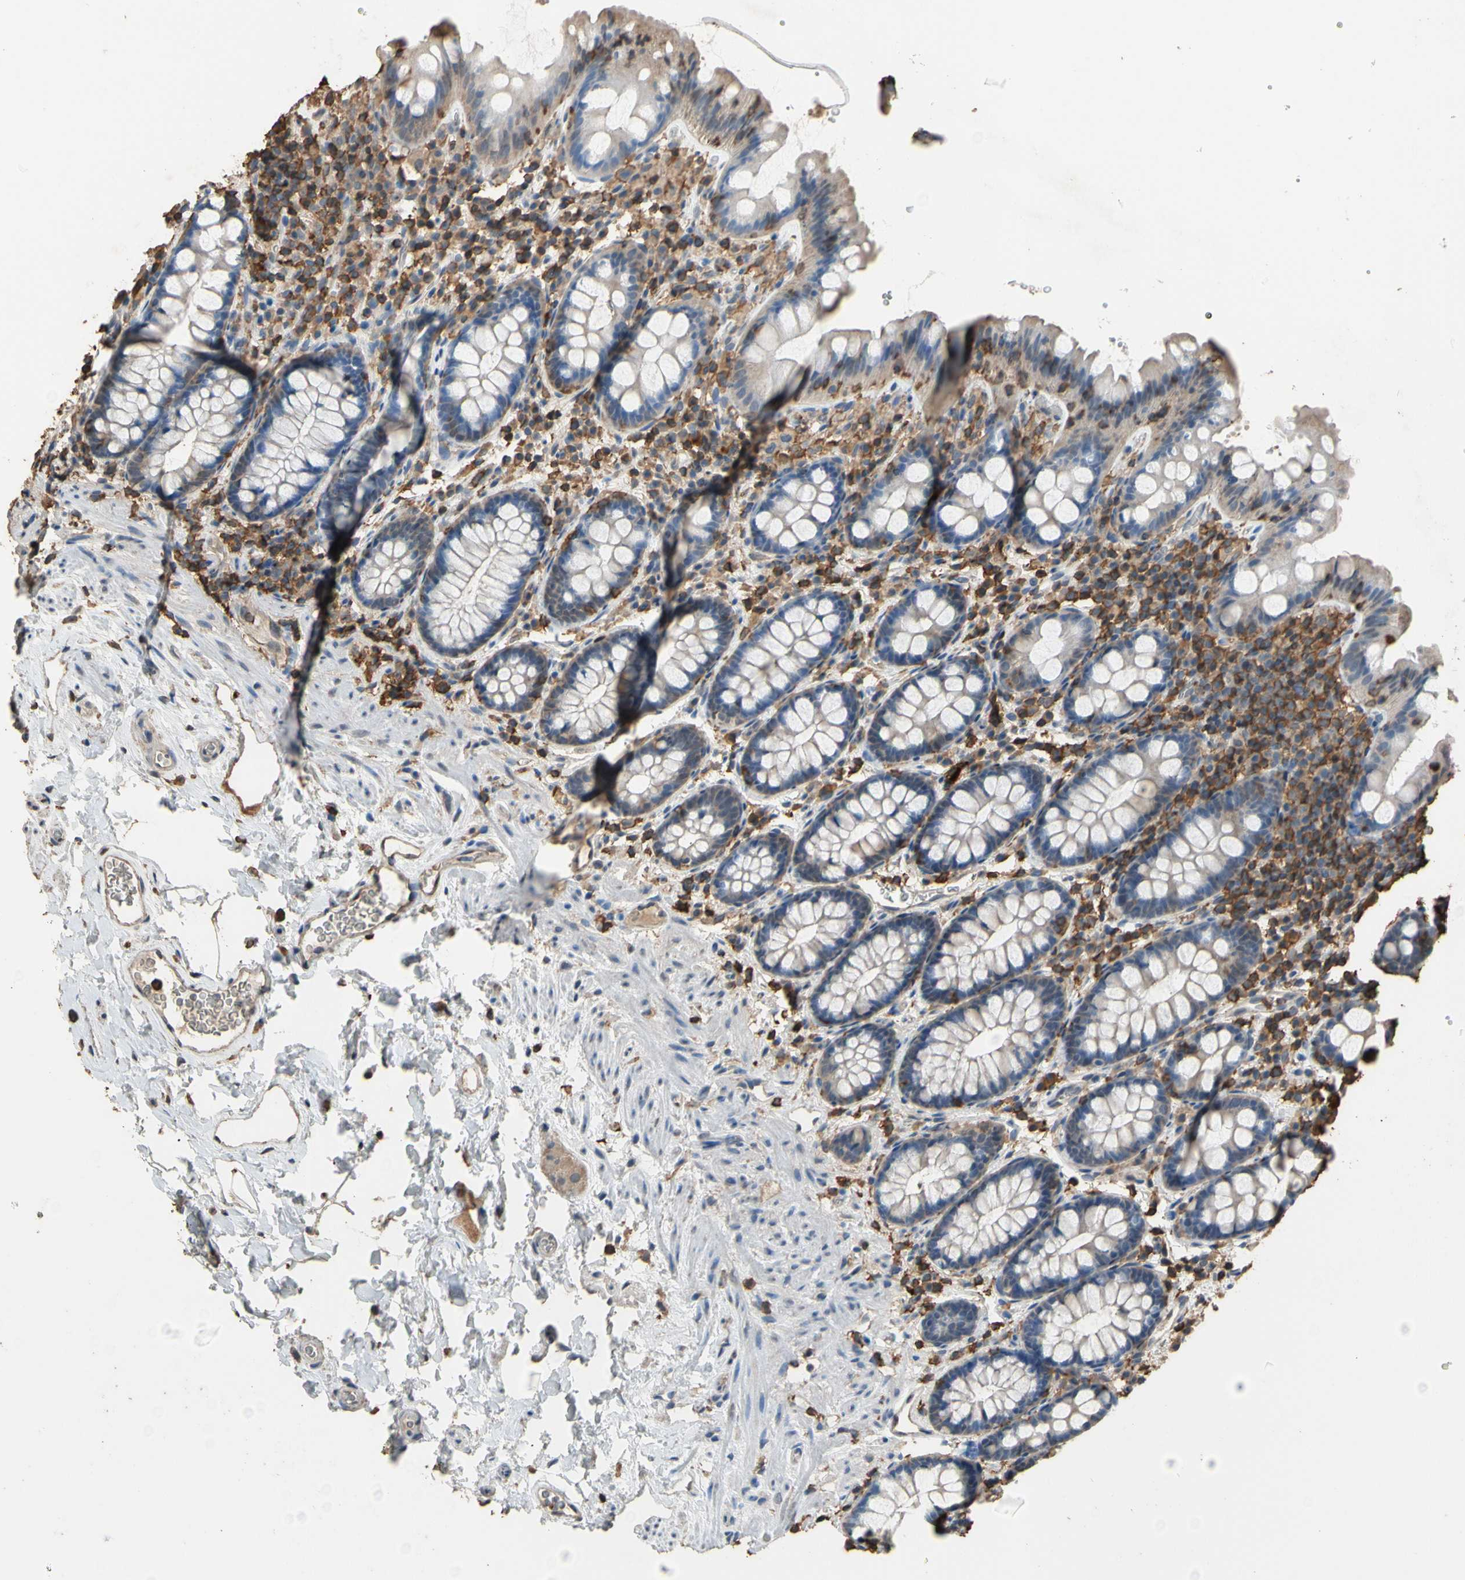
{"staining": {"intensity": "weak", "quantity": ">75%", "location": "cytoplasmic/membranous"}, "tissue": "colon", "cell_type": "Endothelial cells", "image_type": "normal", "snomed": [{"axis": "morphology", "description": "Normal tissue, NOS"}, {"axis": "topography", "description": "Colon"}], "caption": "Immunohistochemical staining of benign human colon displays low levels of weak cytoplasmic/membranous expression in about >75% of endothelial cells.", "gene": "TNFSF13B", "patient": {"sex": "female", "age": 80}}